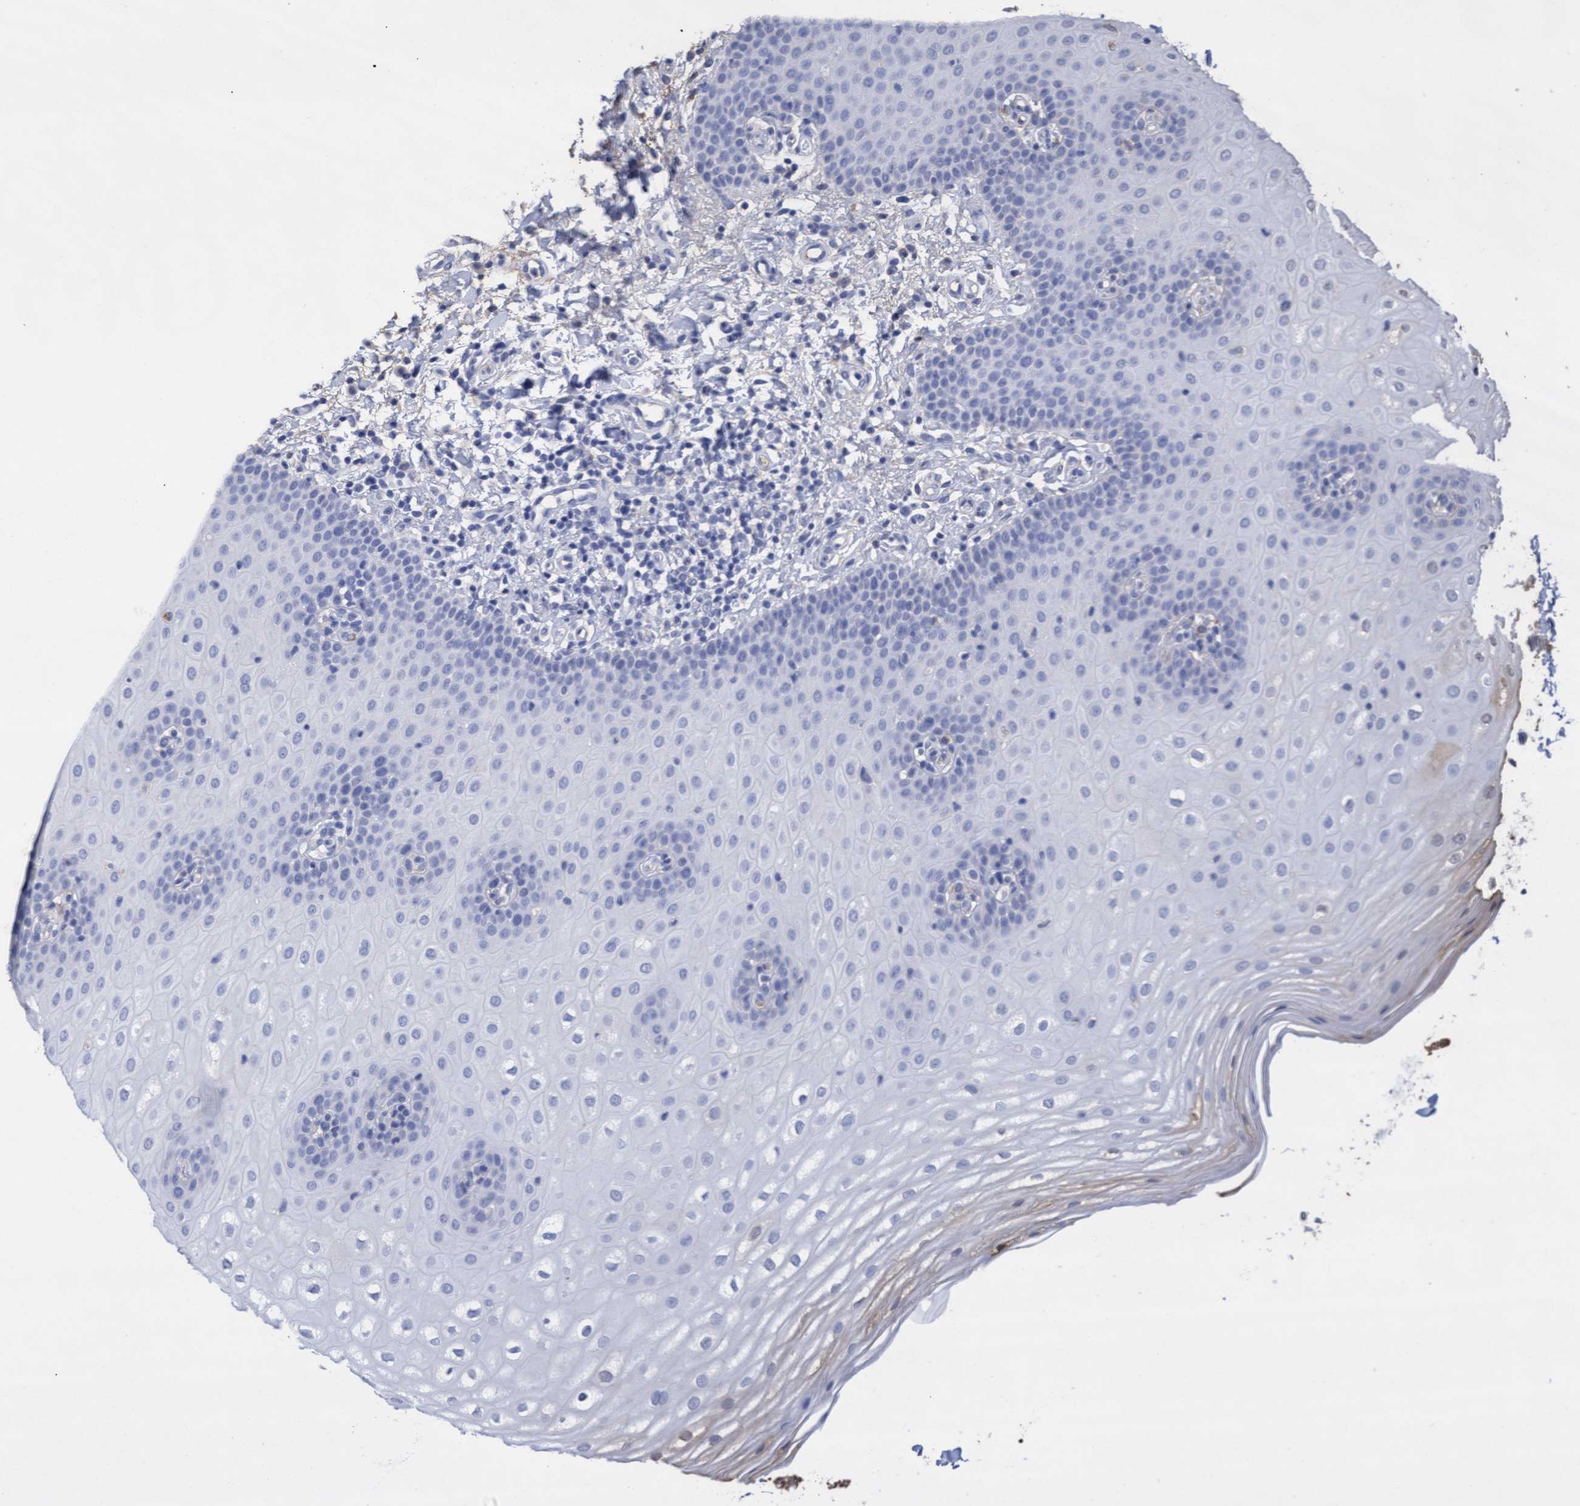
{"staining": {"intensity": "negative", "quantity": "none", "location": "none"}, "tissue": "oral mucosa", "cell_type": "Squamous epithelial cells", "image_type": "normal", "snomed": [{"axis": "morphology", "description": "Normal tissue, NOS"}, {"axis": "topography", "description": "Skin"}, {"axis": "topography", "description": "Oral tissue"}], "caption": "The histopathology image reveals no staining of squamous epithelial cells in benign oral mucosa.", "gene": "GPR39", "patient": {"sex": "male", "age": 84}}